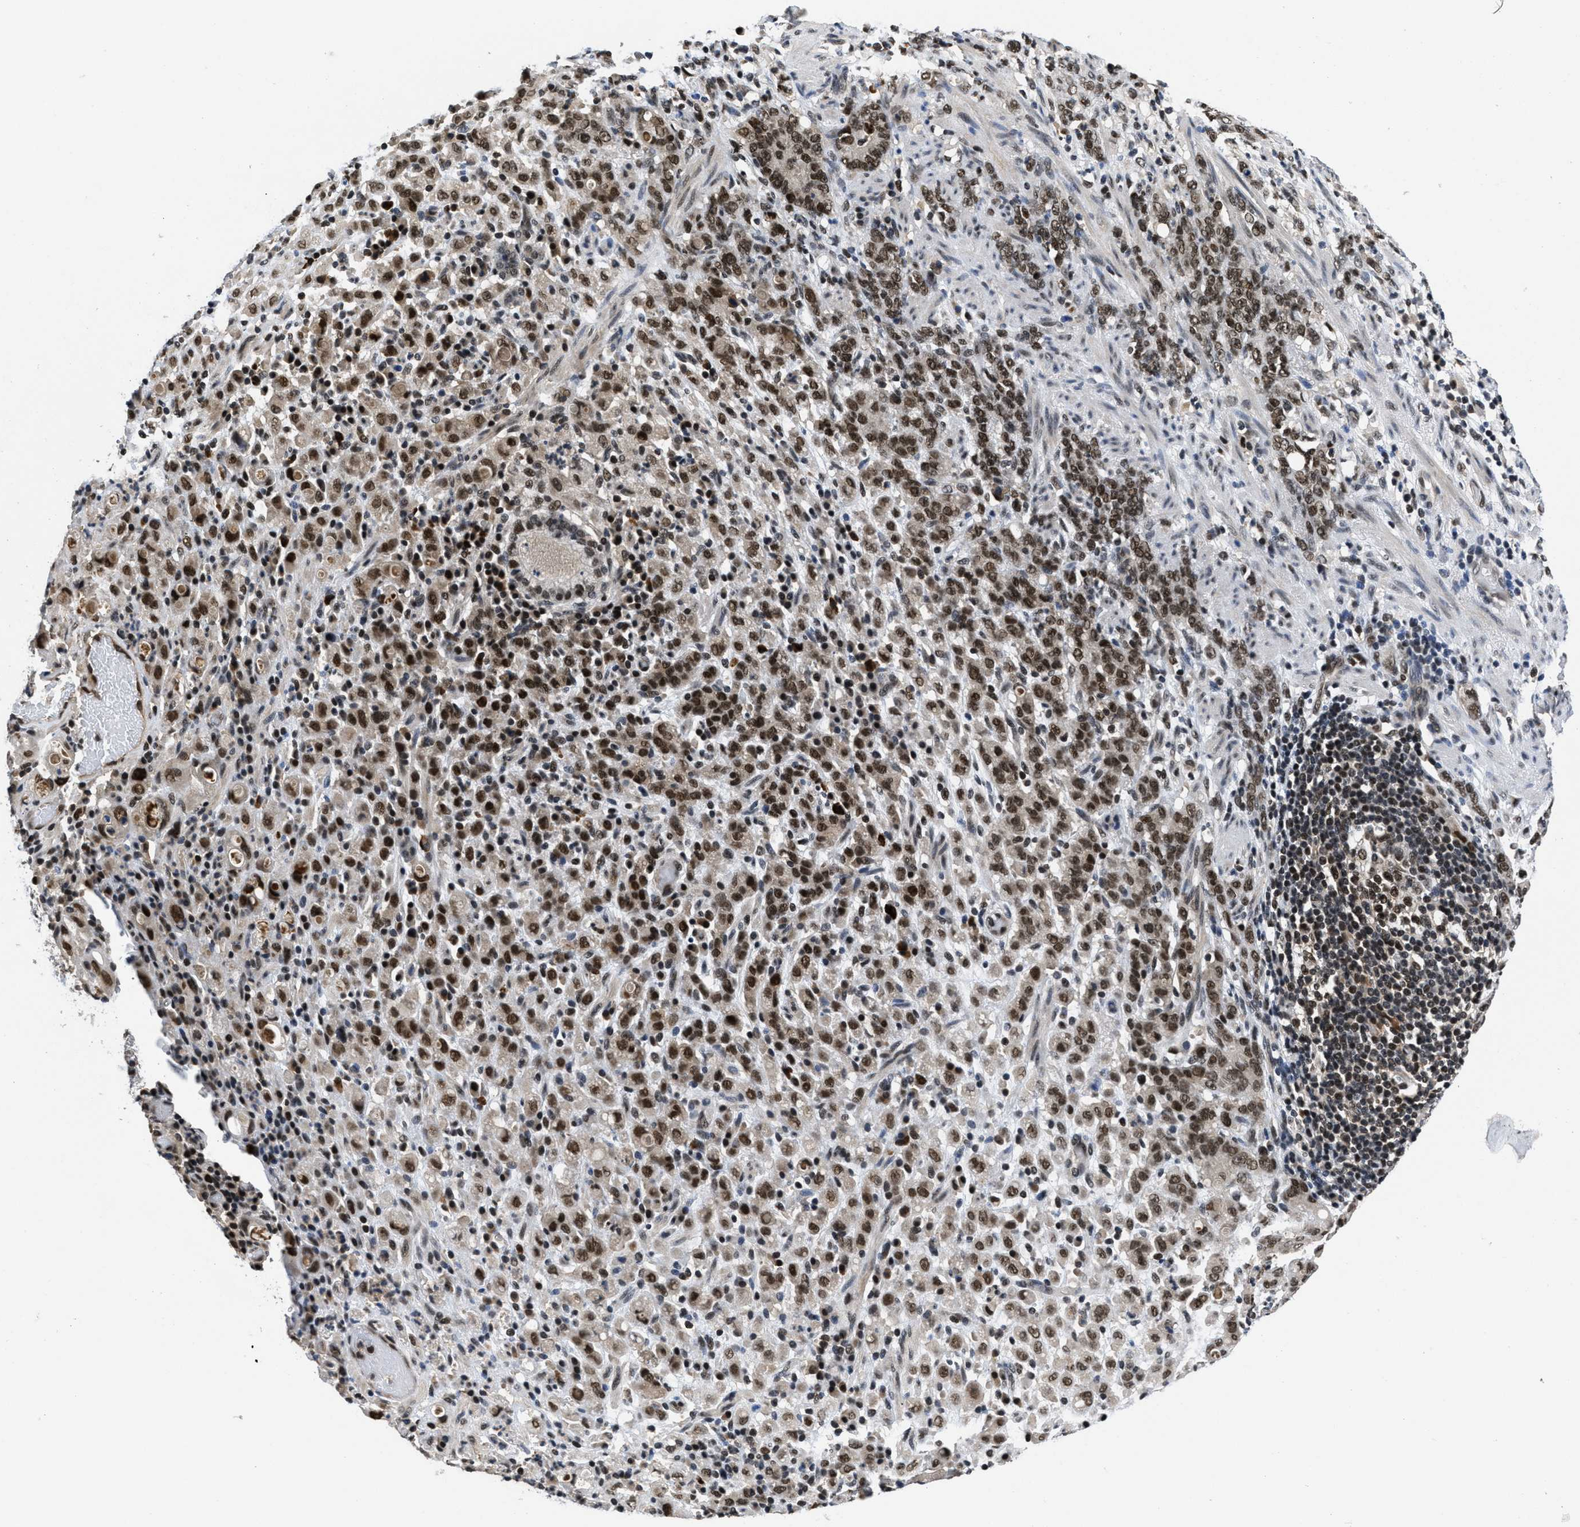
{"staining": {"intensity": "strong", "quantity": ">75%", "location": "cytoplasmic/membranous,nuclear"}, "tissue": "stomach cancer", "cell_type": "Tumor cells", "image_type": "cancer", "snomed": [{"axis": "morphology", "description": "Adenocarcinoma, NOS"}, {"axis": "topography", "description": "Stomach, lower"}], "caption": "A high-resolution image shows immunohistochemistry (IHC) staining of stomach cancer (adenocarcinoma), which demonstrates strong cytoplasmic/membranous and nuclear expression in about >75% of tumor cells.", "gene": "CUL4B", "patient": {"sex": "male", "age": 88}}